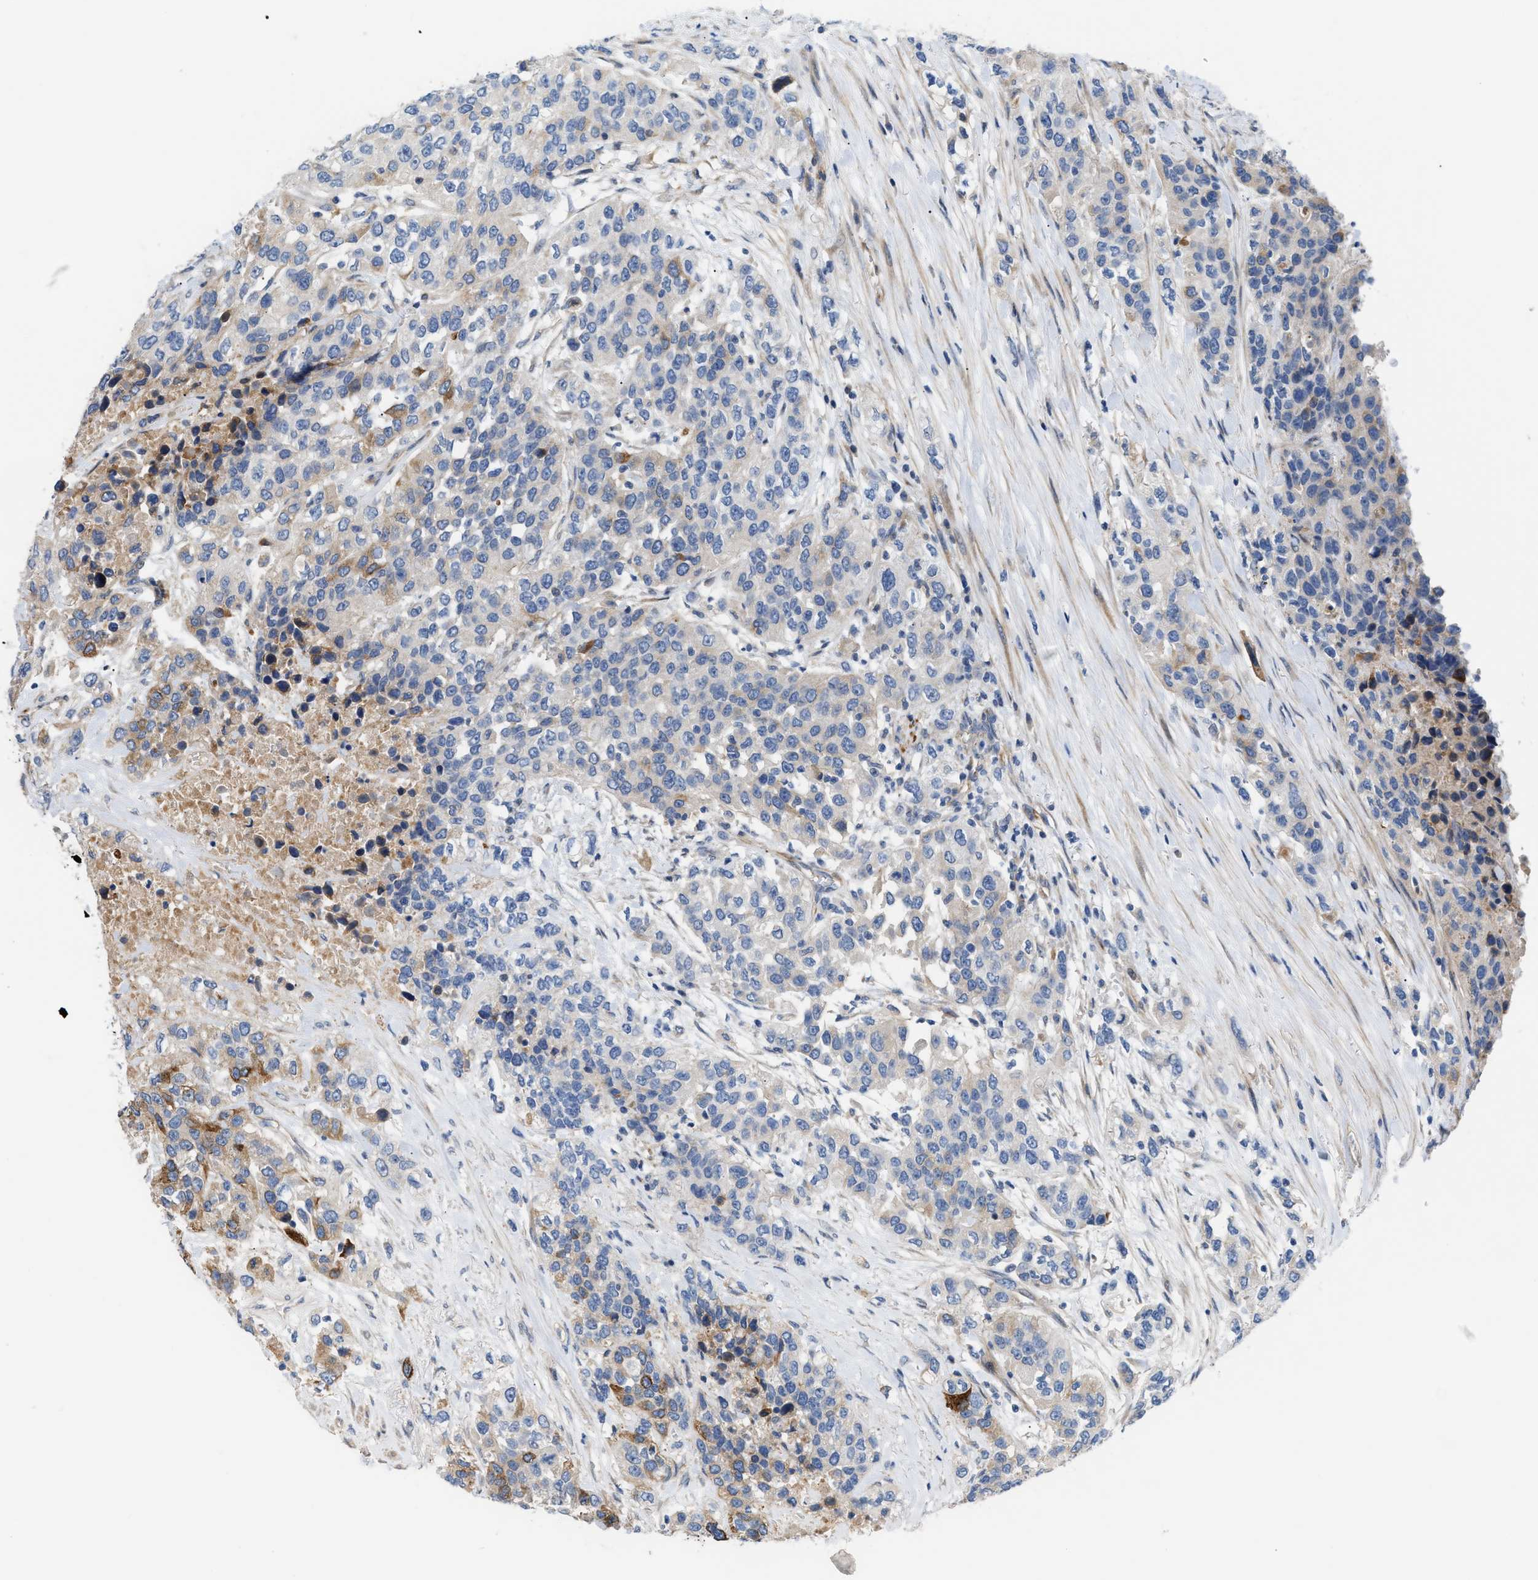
{"staining": {"intensity": "moderate", "quantity": "<25%", "location": "cytoplasmic/membranous"}, "tissue": "urothelial cancer", "cell_type": "Tumor cells", "image_type": "cancer", "snomed": [{"axis": "morphology", "description": "Urothelial carcinoma, High grade"}, {"axis": "topography", "description": "Urinary bladder"}], "caption": "High-magnification brightfield microscopy of urothelial cancer stained with DAB (3,3'-diaminobenzidine) (brown) and counterstained with hematoxylin (blue). tumor cells exhibit moderate cytoplasmic/membranous staining is appreciated in about<25% of cells. Using DAB (3,3'-diaminobenzidine) (brown) and hematoxylin (blue) stains, captured at high magnification using brightfield microscopy.", "gene": "TFPI", "patient": {"sex": "female", "age": 80}}